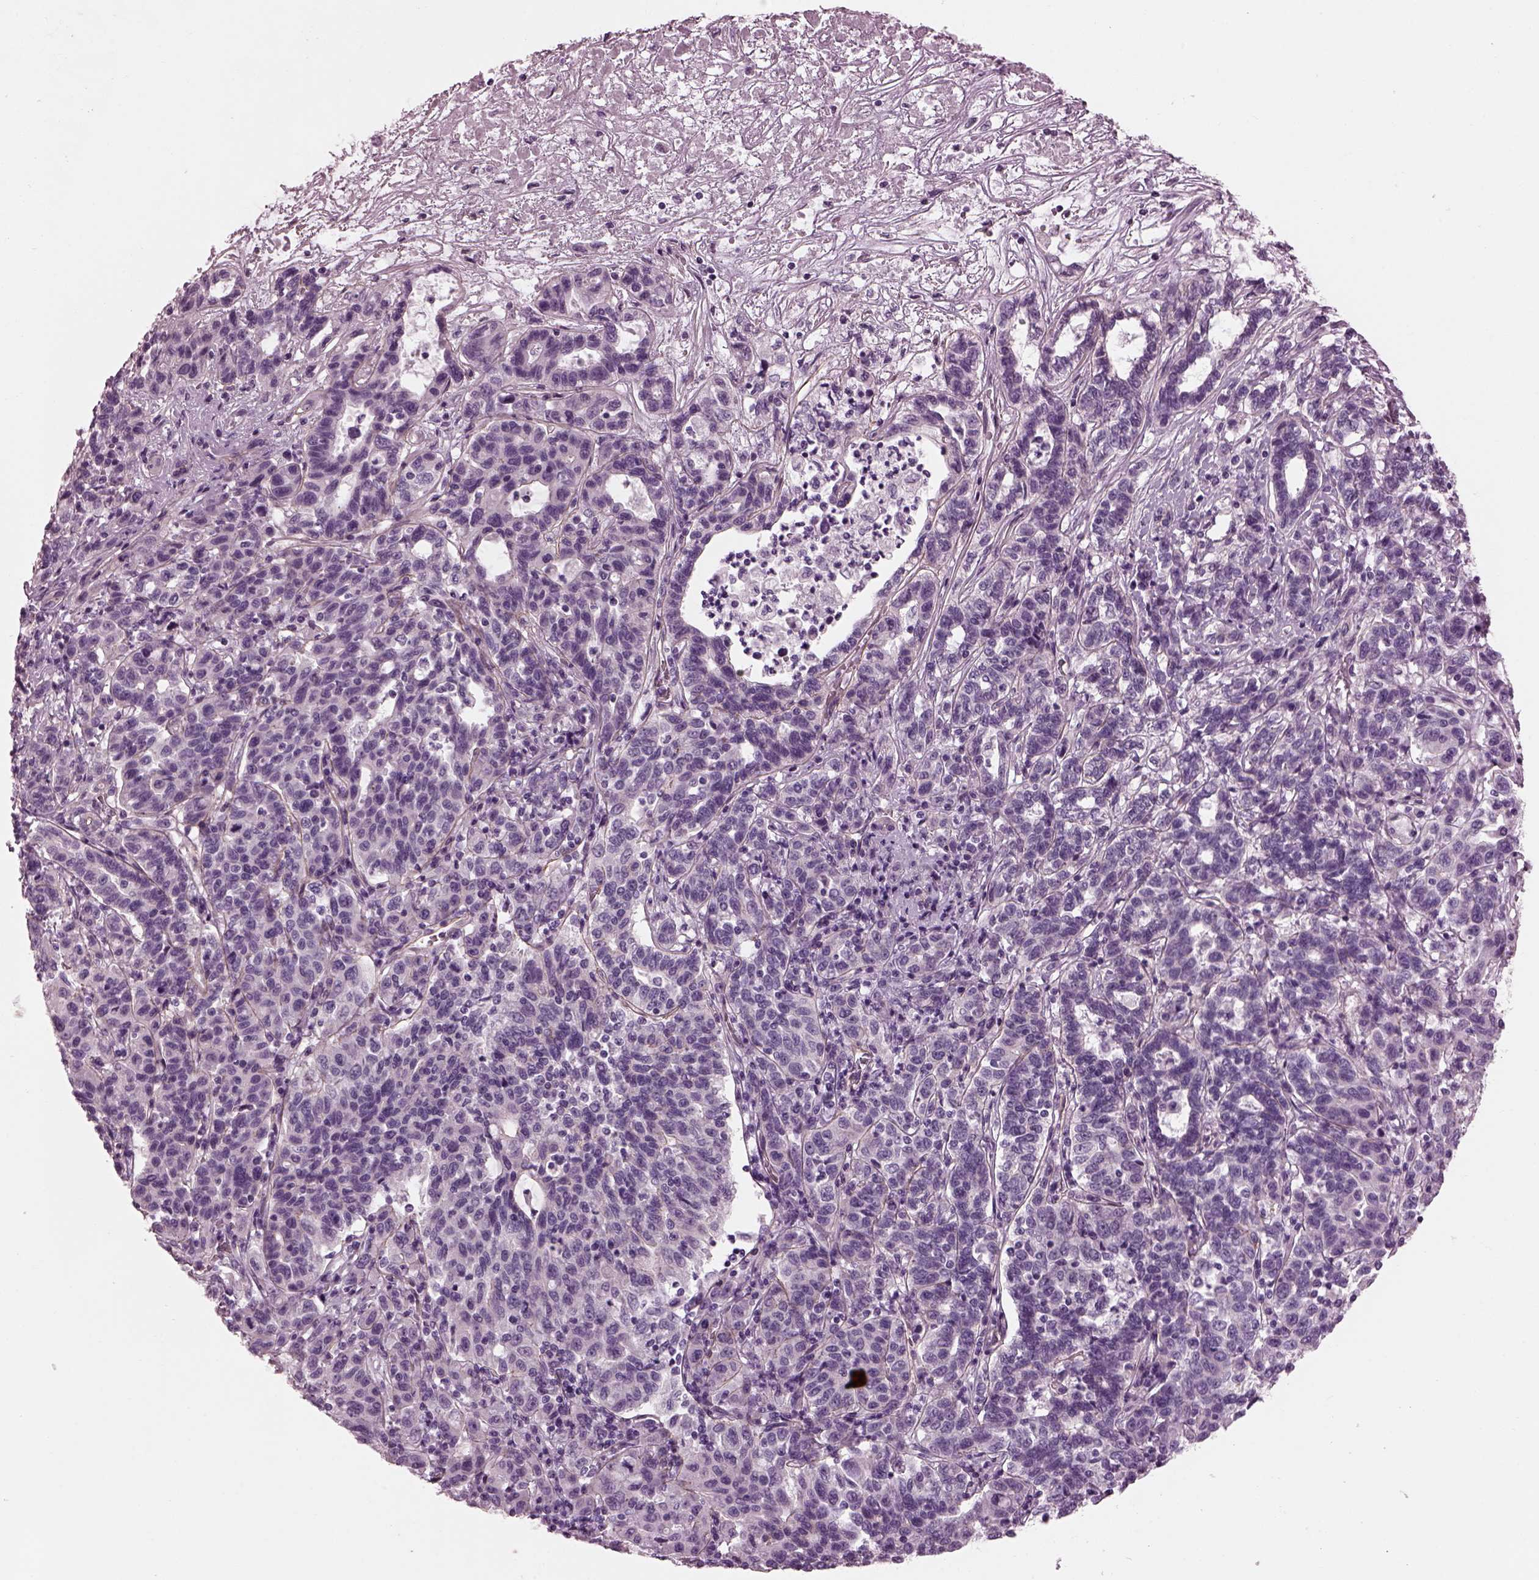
{"staining": {"intensity": "negative", "quantity": "none", "location": "none"}, "tissue": "liver cancer", "cell_type": "Tumor cells", "image_type": "cancer", "snomed": [{"axis": "morphology", "description": "Adenocarcinoma, NOS"}, {"axis": "morphology", "description": "Cholangiocarcinoma"}, {"axis": "topography", "description": "Liver"}], "caption": "This micrograph is of liver adenocarcinoma stained with immunohistochemistry (IHC) to label a protein in brown with the nuclei are counter-stained blue. There is no positivity in tumor cells. (Immunohistochemistry (ihc), brightfield microscopy, high magnification).", "gene": "BFSP1", "patient": {"sex": "male", "age": 64}}